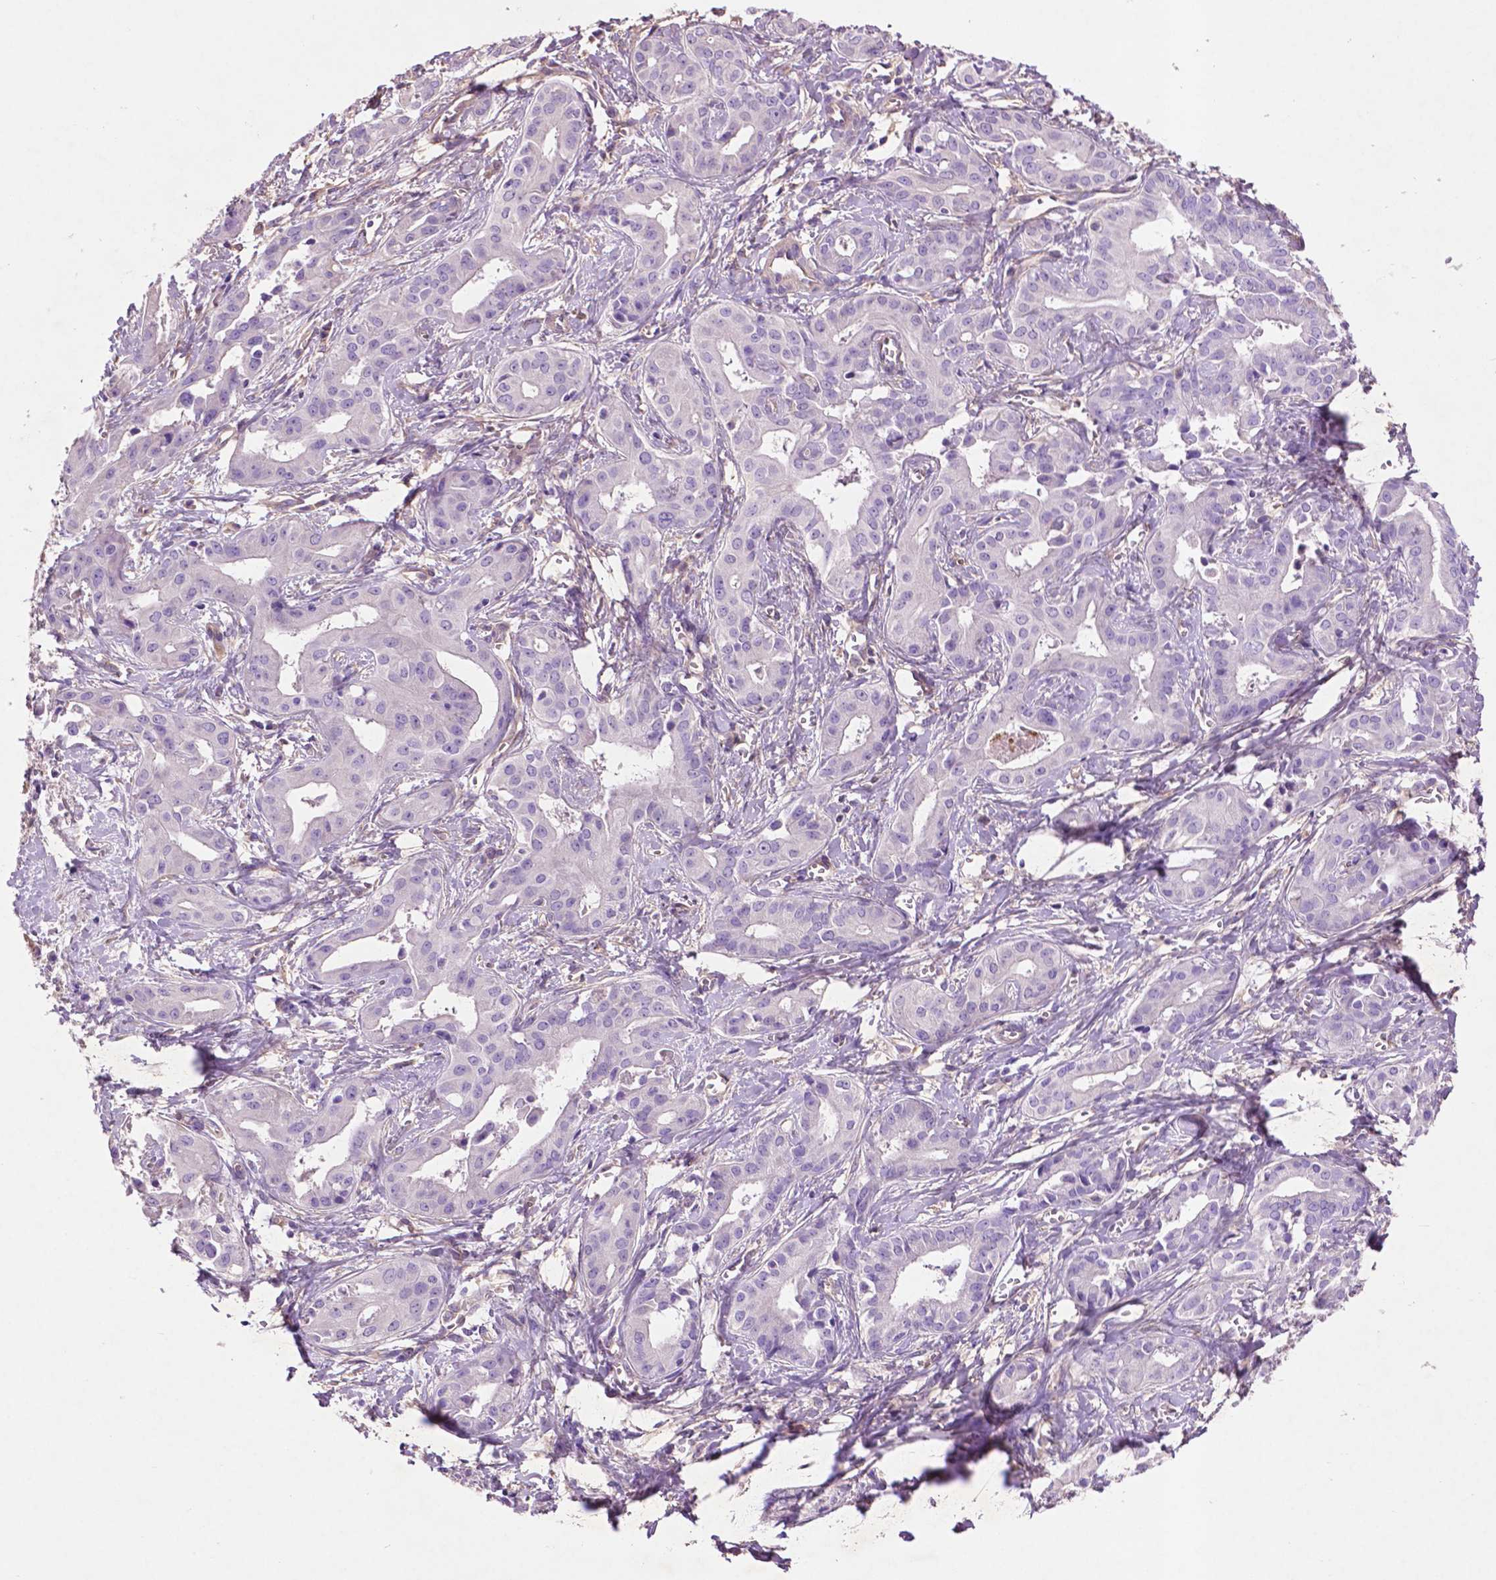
{"staining": {"intensity": "negative", "quantity": "none", "location": "none"}, "tissue": "liver cancer", "cell_type": "Tumor cells", "image_type": "cancer", "snomed": [{"axis": "morphology", "description": "Cholangiocarcinoma"}, {"axis": "topography", "description": "Liver"}], "caption": "The histopathology image displays no staining of tumor cells in liver cancer.", "gene": "GDPD5", "patient": {"sex": "female", "age": 65}}